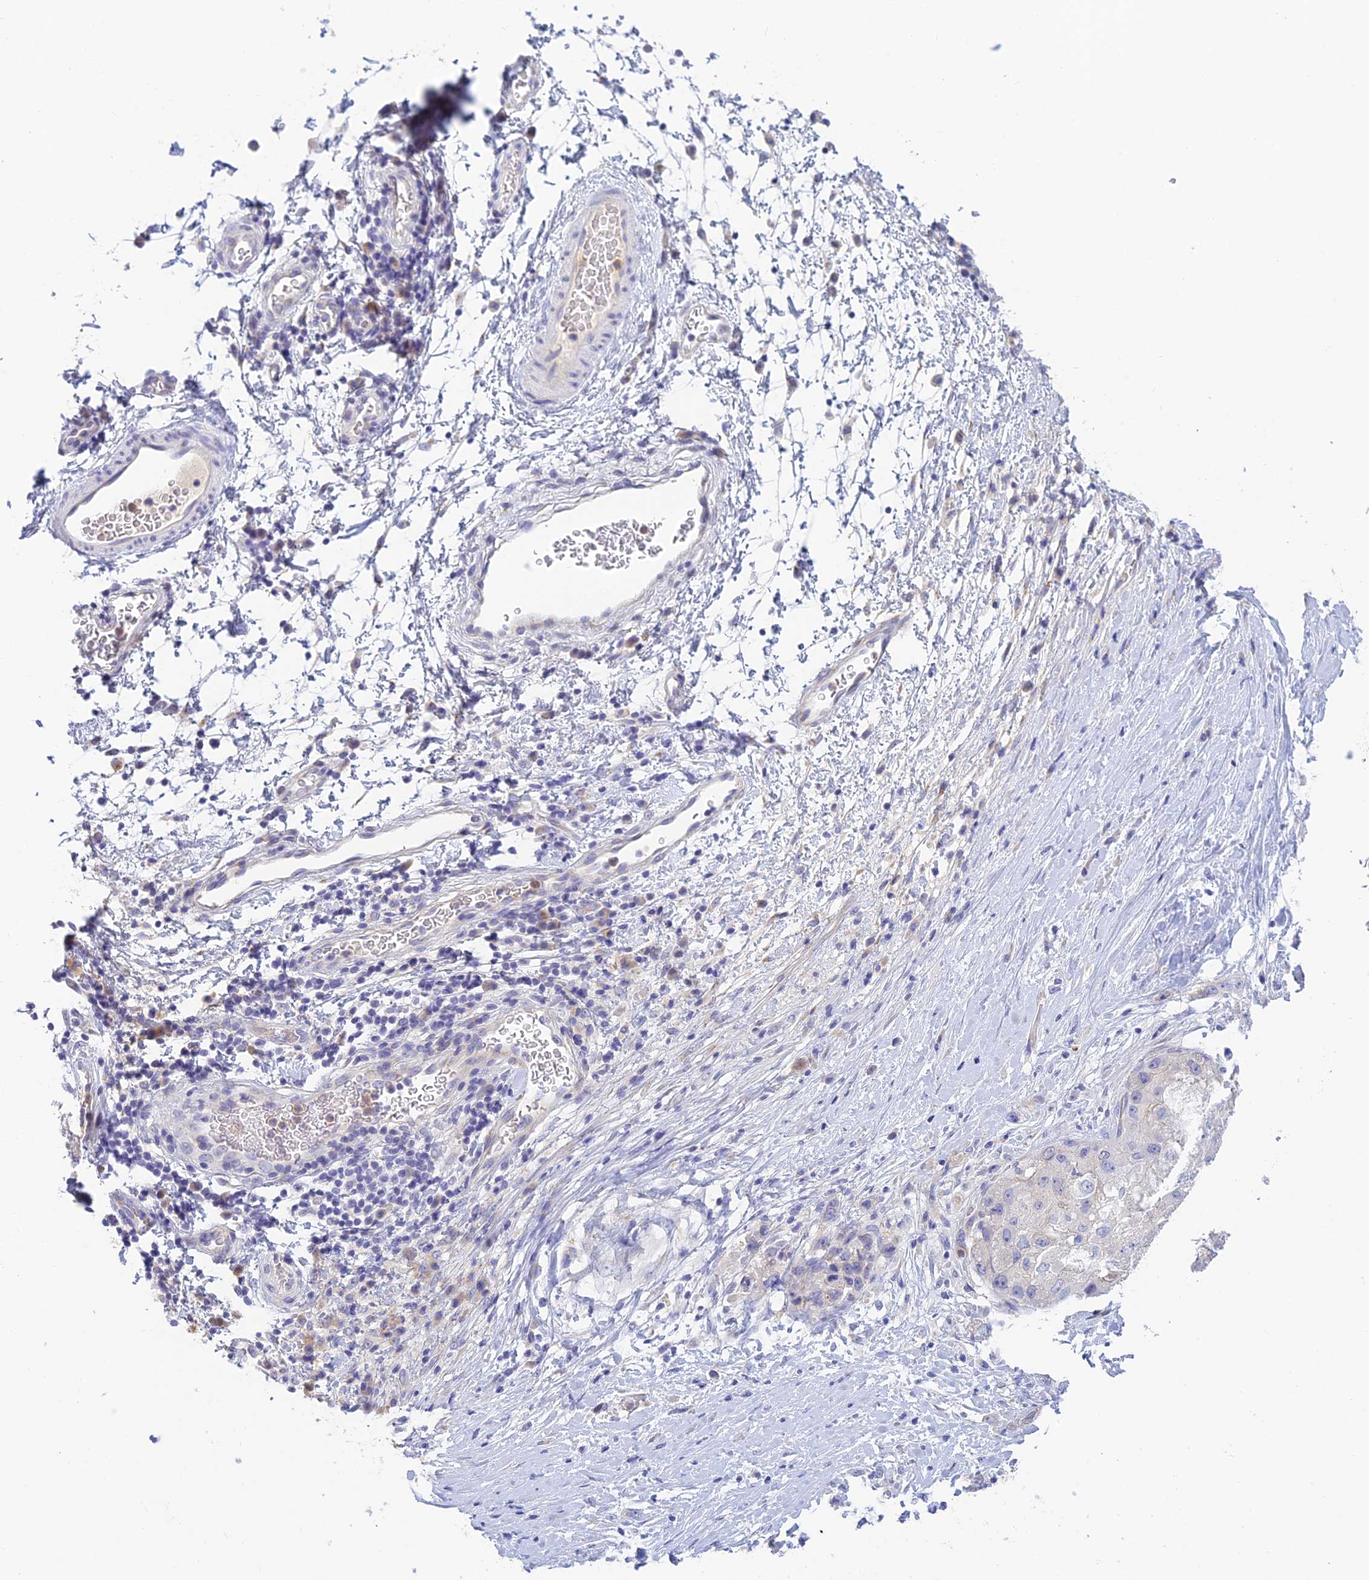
{"staining": {"intensity": "negative", "quantity": "none", "location": "none"}, "tissue": "liver cancer", "cell_type": "Tumor cells", "image_type": "cancer", "snomed": [{"axis": "morphology", "description": "Carcinoma, Hepatocellular, NOS"}, {"axis": "topography", "description": "Liver"}], "caption": "Tumor cells show no significant expression in liver cancer.", "gene": "INTS13", "patient": {"sex": "male", "age": 80}}